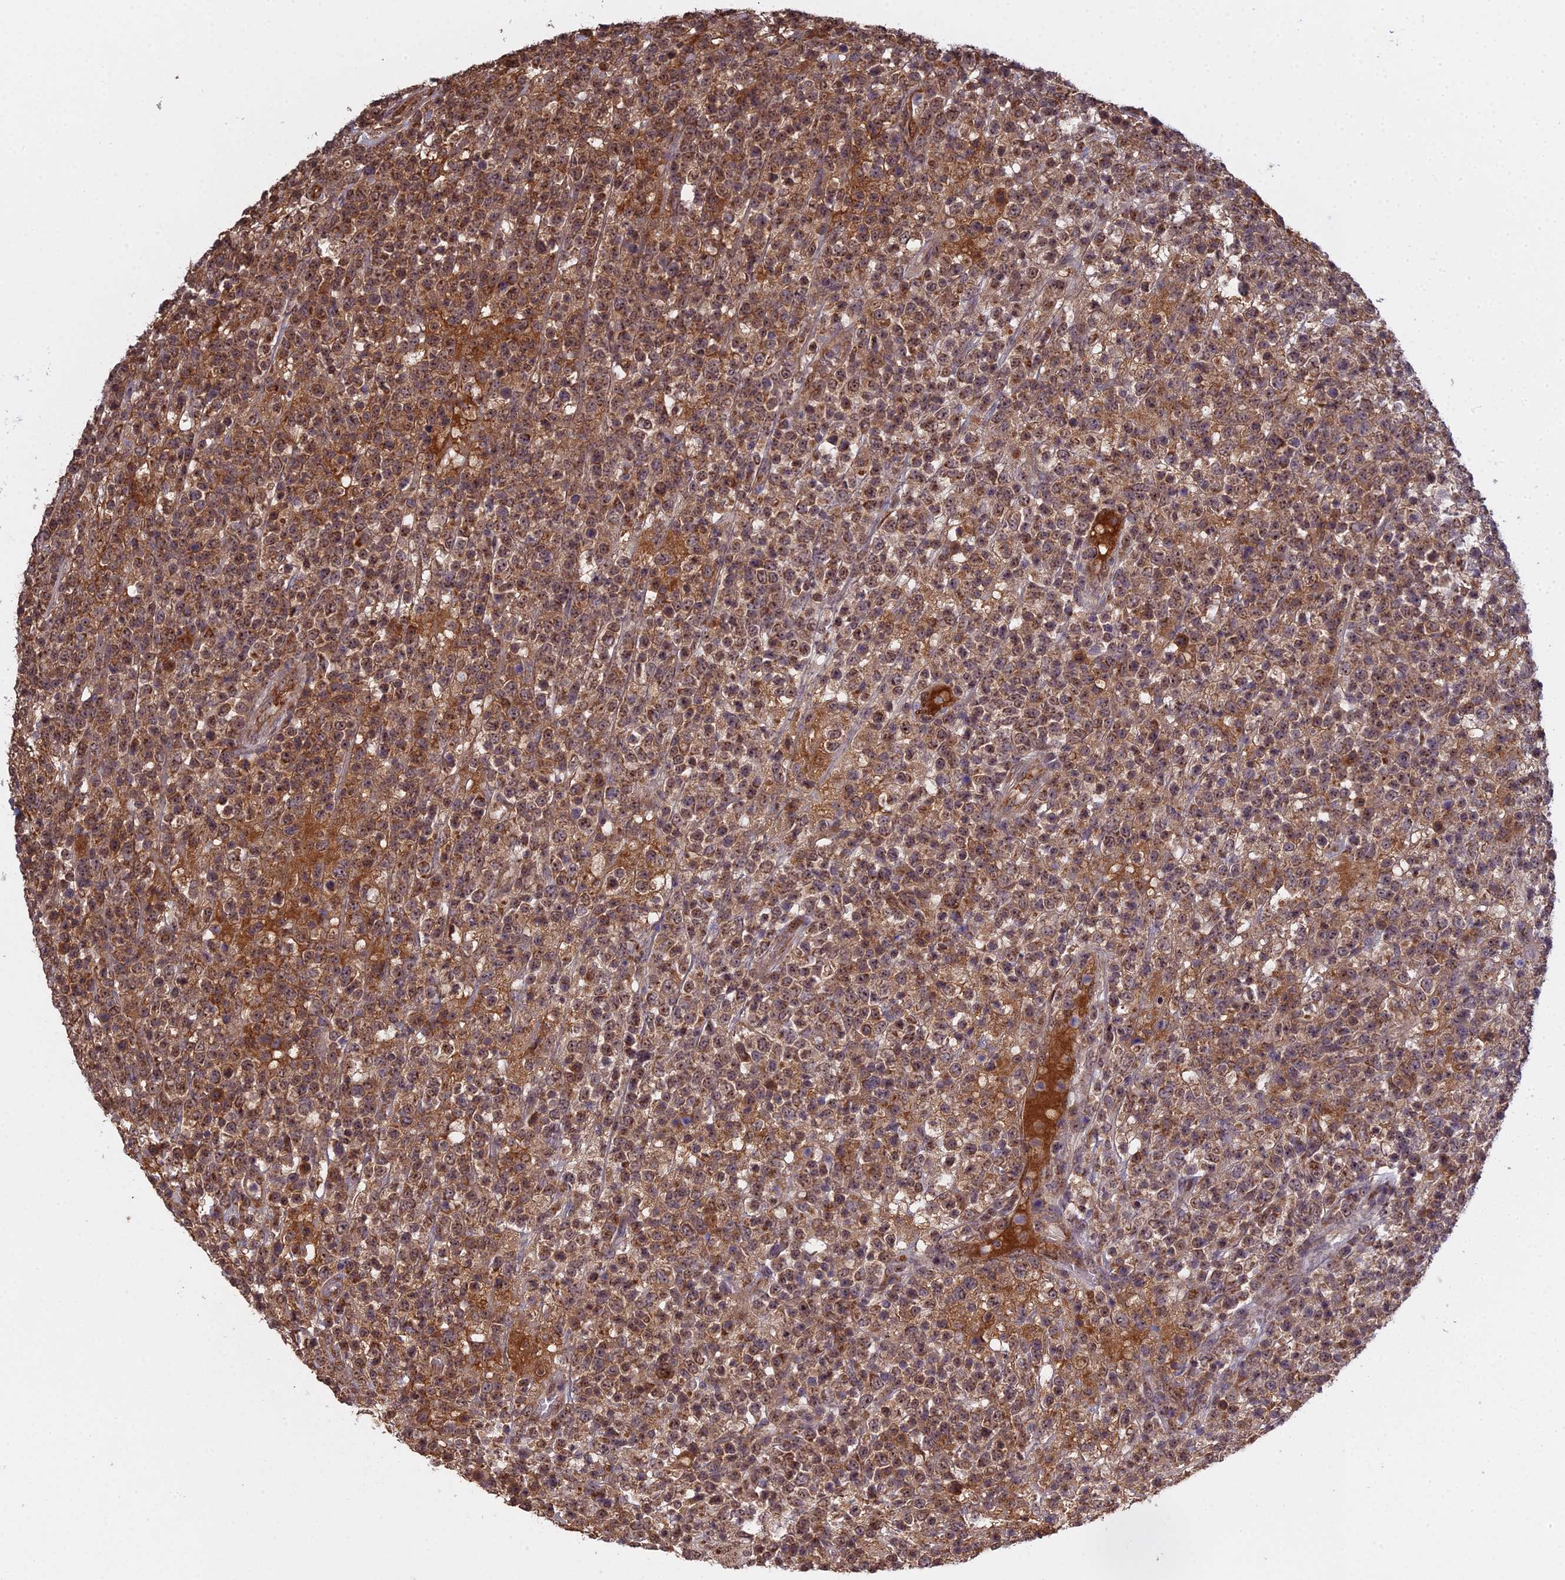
{"staining": {"intensity": "moderate", "quantity": ">75%", "location": "cytoplasmic/membranous,nuclear"}, "tissue": "lymphoma", "cell_type": "Tumor cells", "image_type": "cancer", "snomed": [{"axis": "morphology", "description": "Malignant lymphoma, non-Hodgkin's type, High grade"}, {"axis": "topography", "description": "Colon"}], "caption": "Immunohistochemistry (IHC) histopathology image of neoplastic tissue: lymphoma stained using immunohistochemistry demonstrates medium levels of moderate protein expression localized specifically in the cytoplasmic/membranous and nuclear of tumor cells, appearing as a cytoplasmic/membranous and nuclear brown color.", "gene": "MEOX1", "patient": {"sex": "female", "age": 53}}